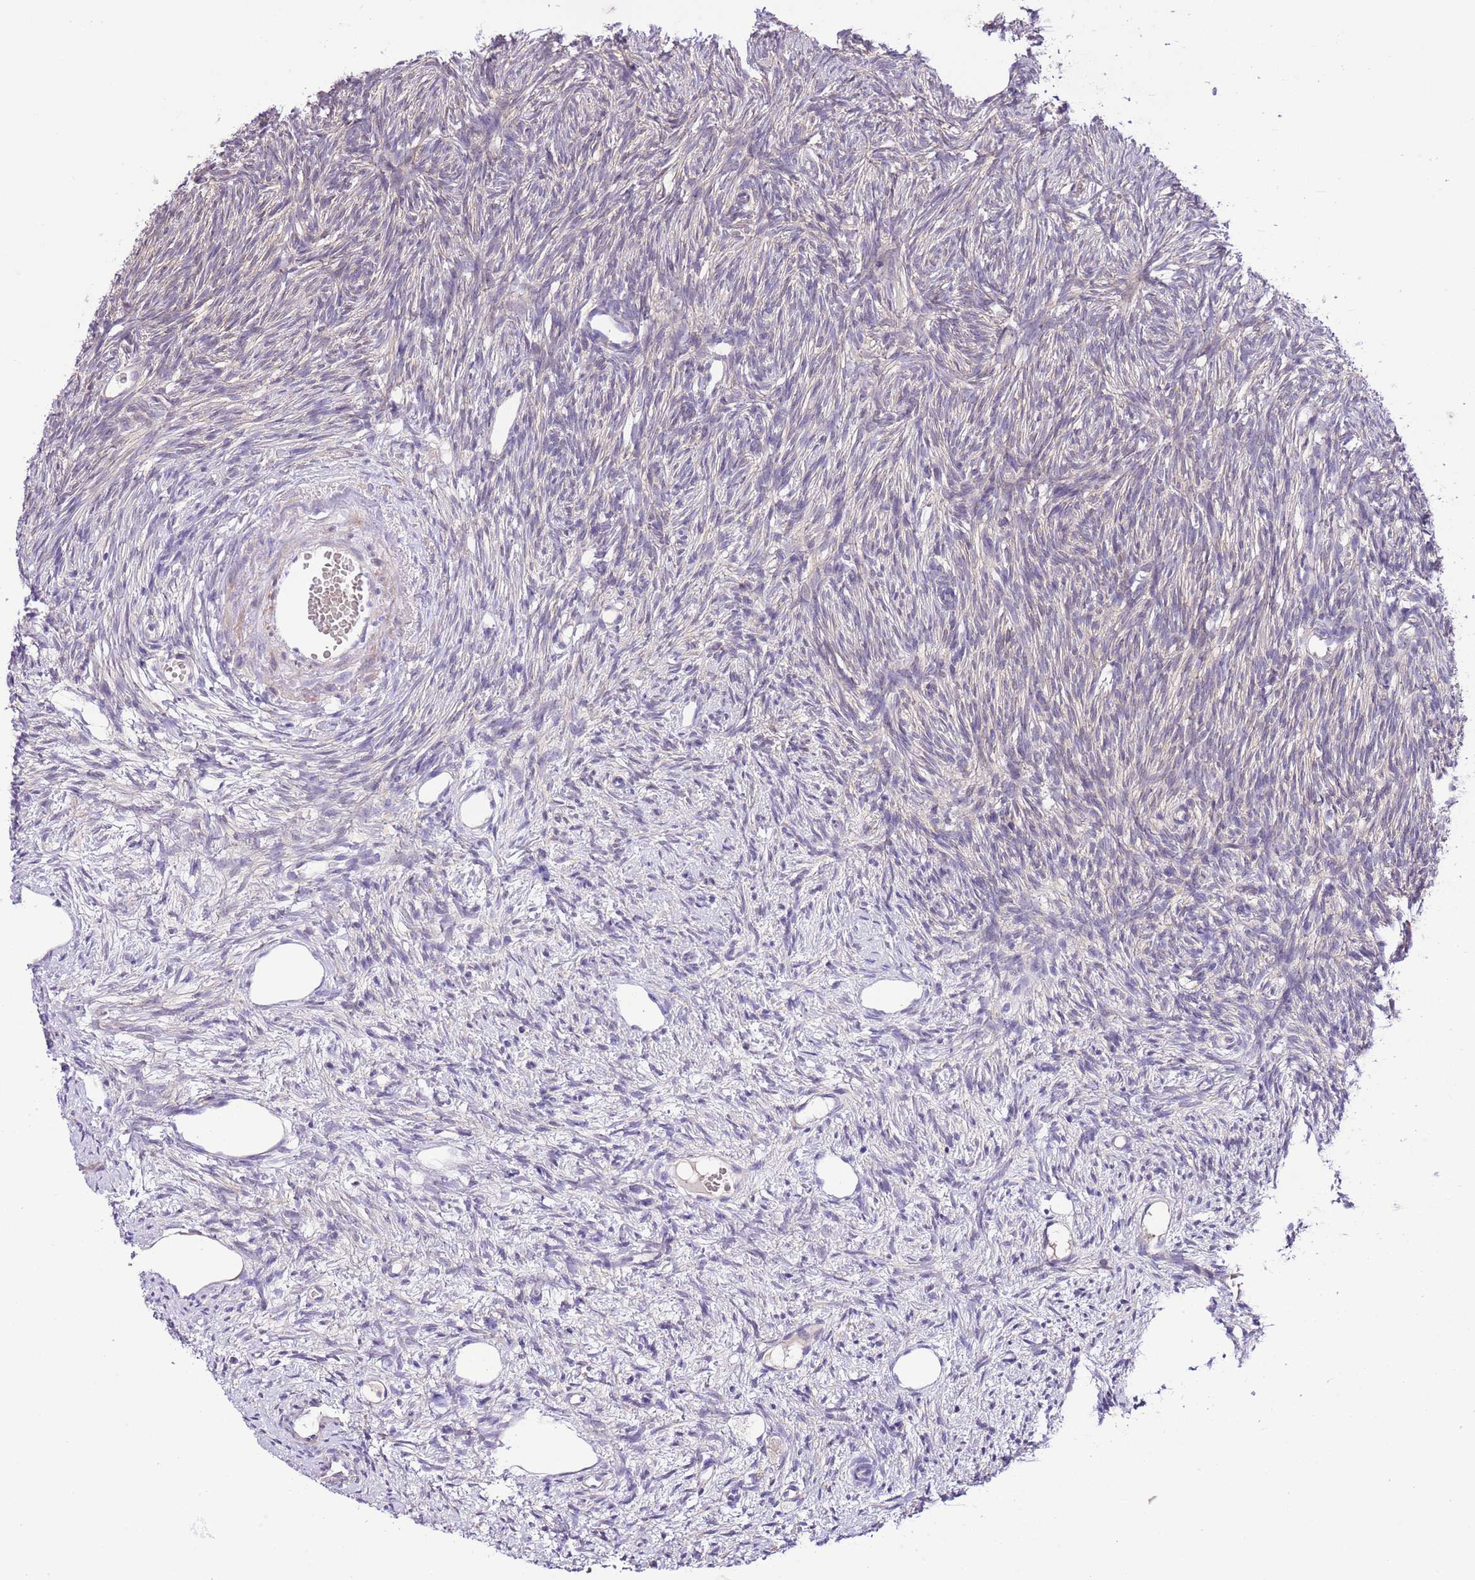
{"staining": {"intensity": "negative", "quantity": "none", "location": "none"}, "tissue": "ovary", "cell_type": "Ovarian stroma cells", "image_type": "normal", "snomed": [{"axis": "morphology", "description": "Normal tissue, NOS"}, {"axis": "topography", "description": "Ovary"}], "caption": "This is a histopathology image of immunohistochemistry (IHC) staining of benign ovary, which shows no expression in ovarian stroma cells. (Immunohistochemistry (ihc), brightfield microscopy, high magnification).", "gene": "PRR32", "patient": {"sex": "female", "age": 51}}